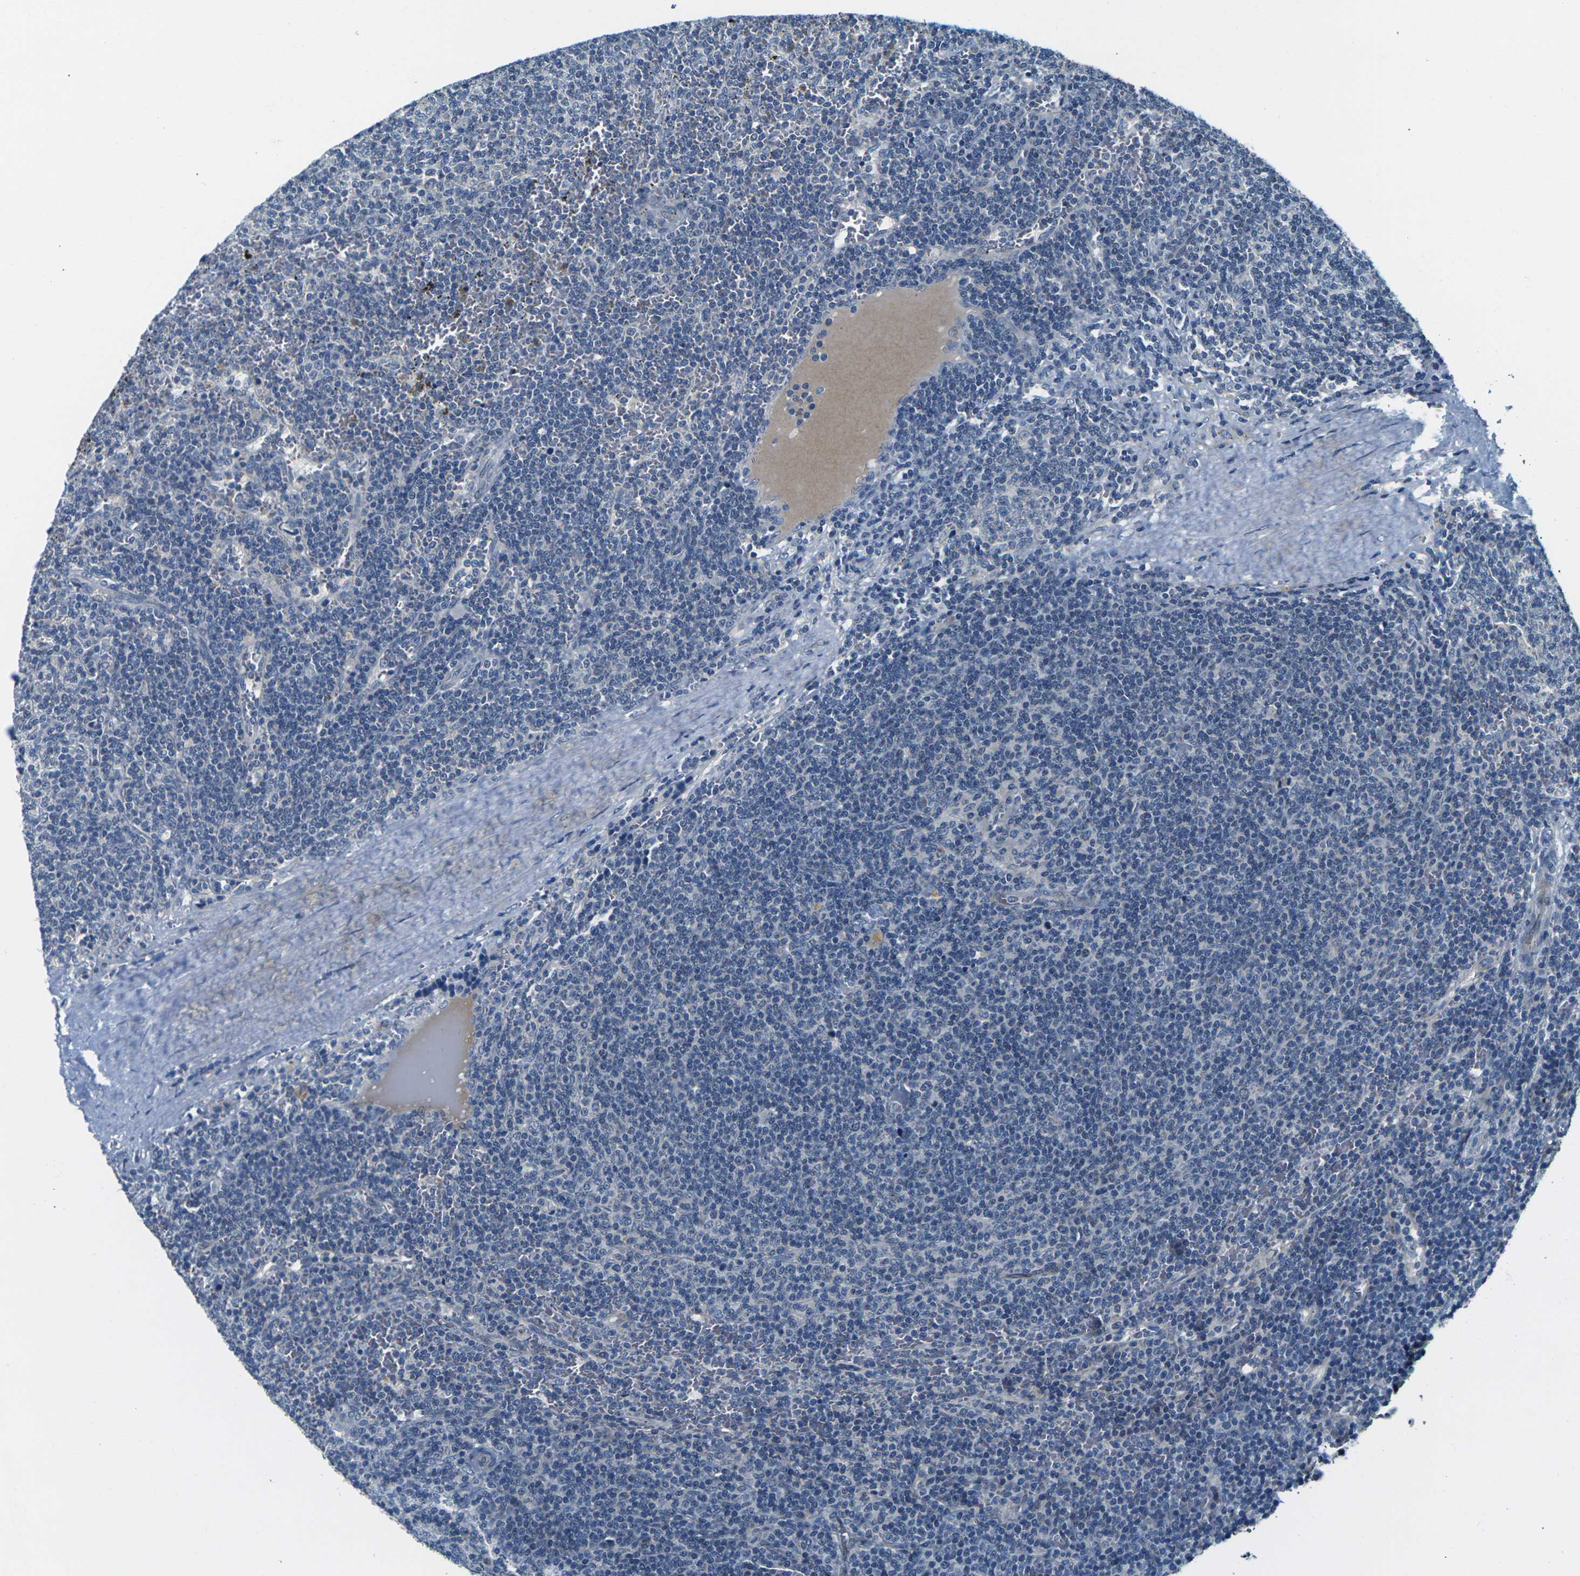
{"staining": {"intensity": "negative", "quantity": "none", "location": "none"}, "tissue": "lymphoma", "cell_type": "Tumor cells", "image_type": "cancer", "snomed": [{"axis": "morphology", "description": "Malignant lymphoma, non-Hodgkin's type, Low grade"}, {"axis": "topography", "description": "Spleen"}], "caption": "IHC of human lymphoma demonstrates no positivity in tumor cells.", "gene": "SHISAL2B", "patient": {"sex": "female", "age": 50}}